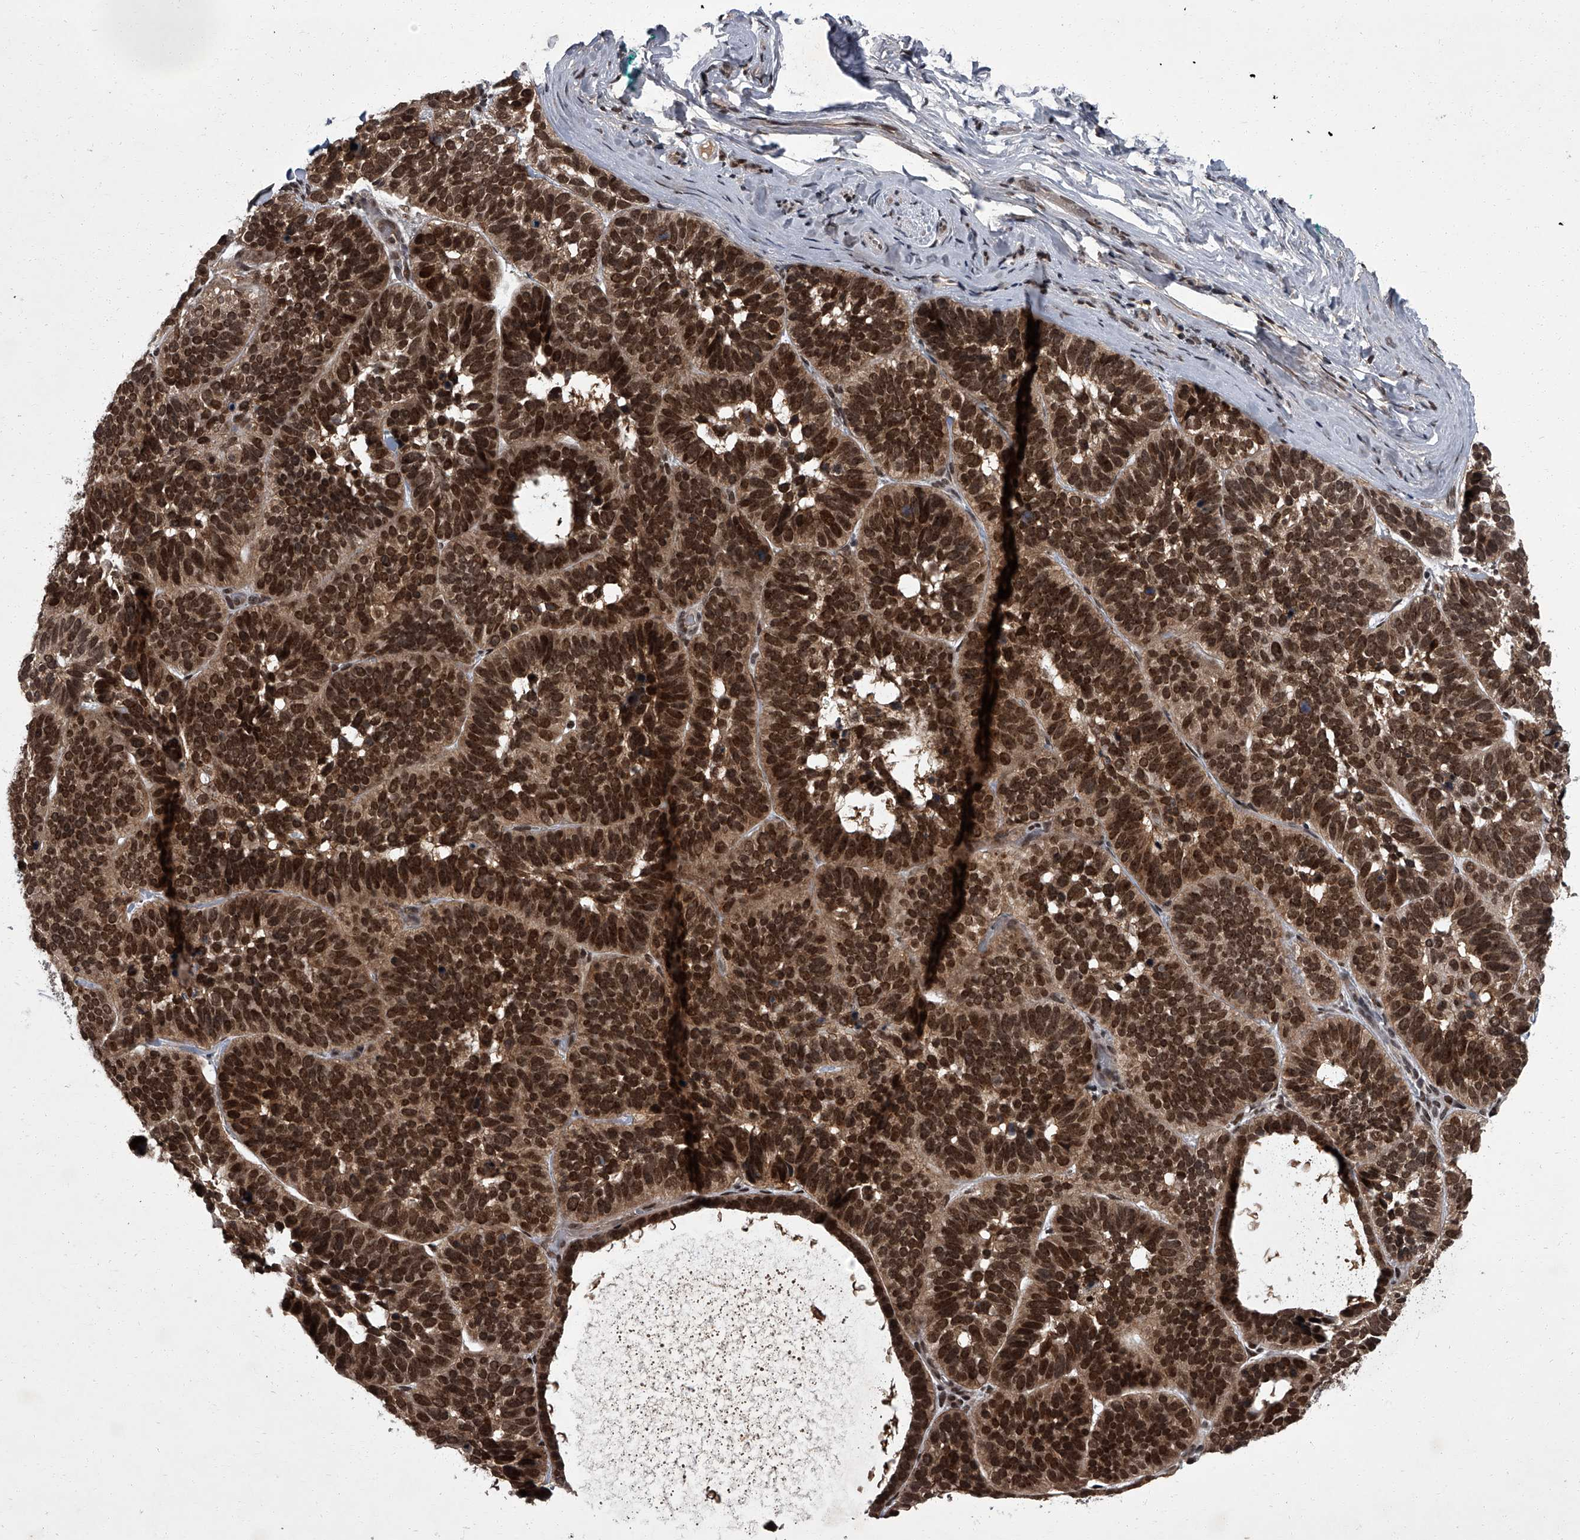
{"staining": {"intensity": "strong", "quantity": ">75%", "location": "nuclear"}, "tissue": "skin cancer", "cell_type": "Tumor cells", "image_type": "cancer", "snomed": [{"axis": "morphology", "description": "Basal cell carcinoma"}, {"axis": "topography", "description": "Skin"}], "caption": "There is high levels of strong nuclear expression in tumor cells of skin cancer (basal cell carcinoma), as demonstrated by immunohistochemical staining (brown color).", "gene": "ZNF518B", "patient": {"sex": "male", "age": 62}}